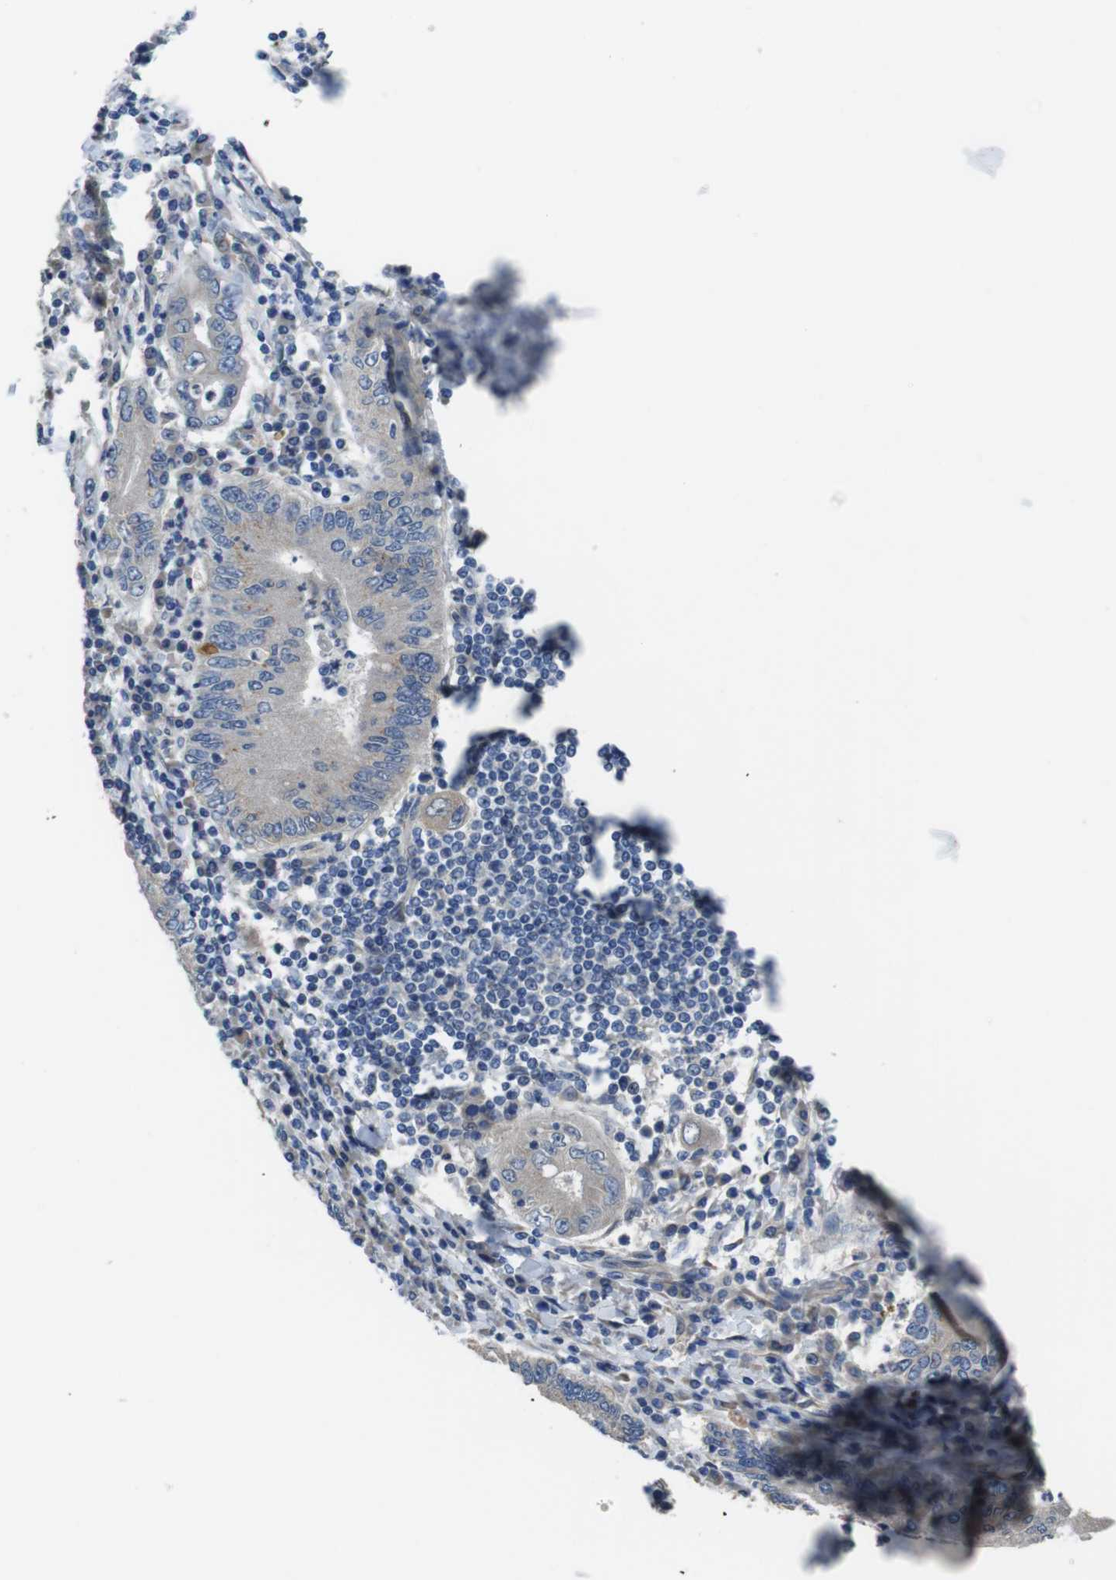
{"staining": {"intensity": "weak", "quantity": "25%-75%", "location": "cytoplasmic/membranous"}, "tissue": "stomach cancer", "cell_type": "Tumor cells", "image_type": "cancer", "snomed": [{"axis": "morphology", "description": "Normal tissue, NOS"}, {"axis": "morphology", "description": "Adenocarcinoma, NOS"}, {"axis": "topography", "description": "Esophagus"}, {"axis": "topography", "description": "Stomach, upper"}, {"axis": "topography", "description": "Peripheral nerve tissue"}], "caption": "IHC of stomach cancer (adenocarcinoma) reveals low levels of weak cytoplasmic/membranous positivity in about 25%-75% of tumor cells.", "gene": "RAB6A", "patient": {"sex": "male", "age": 62}}